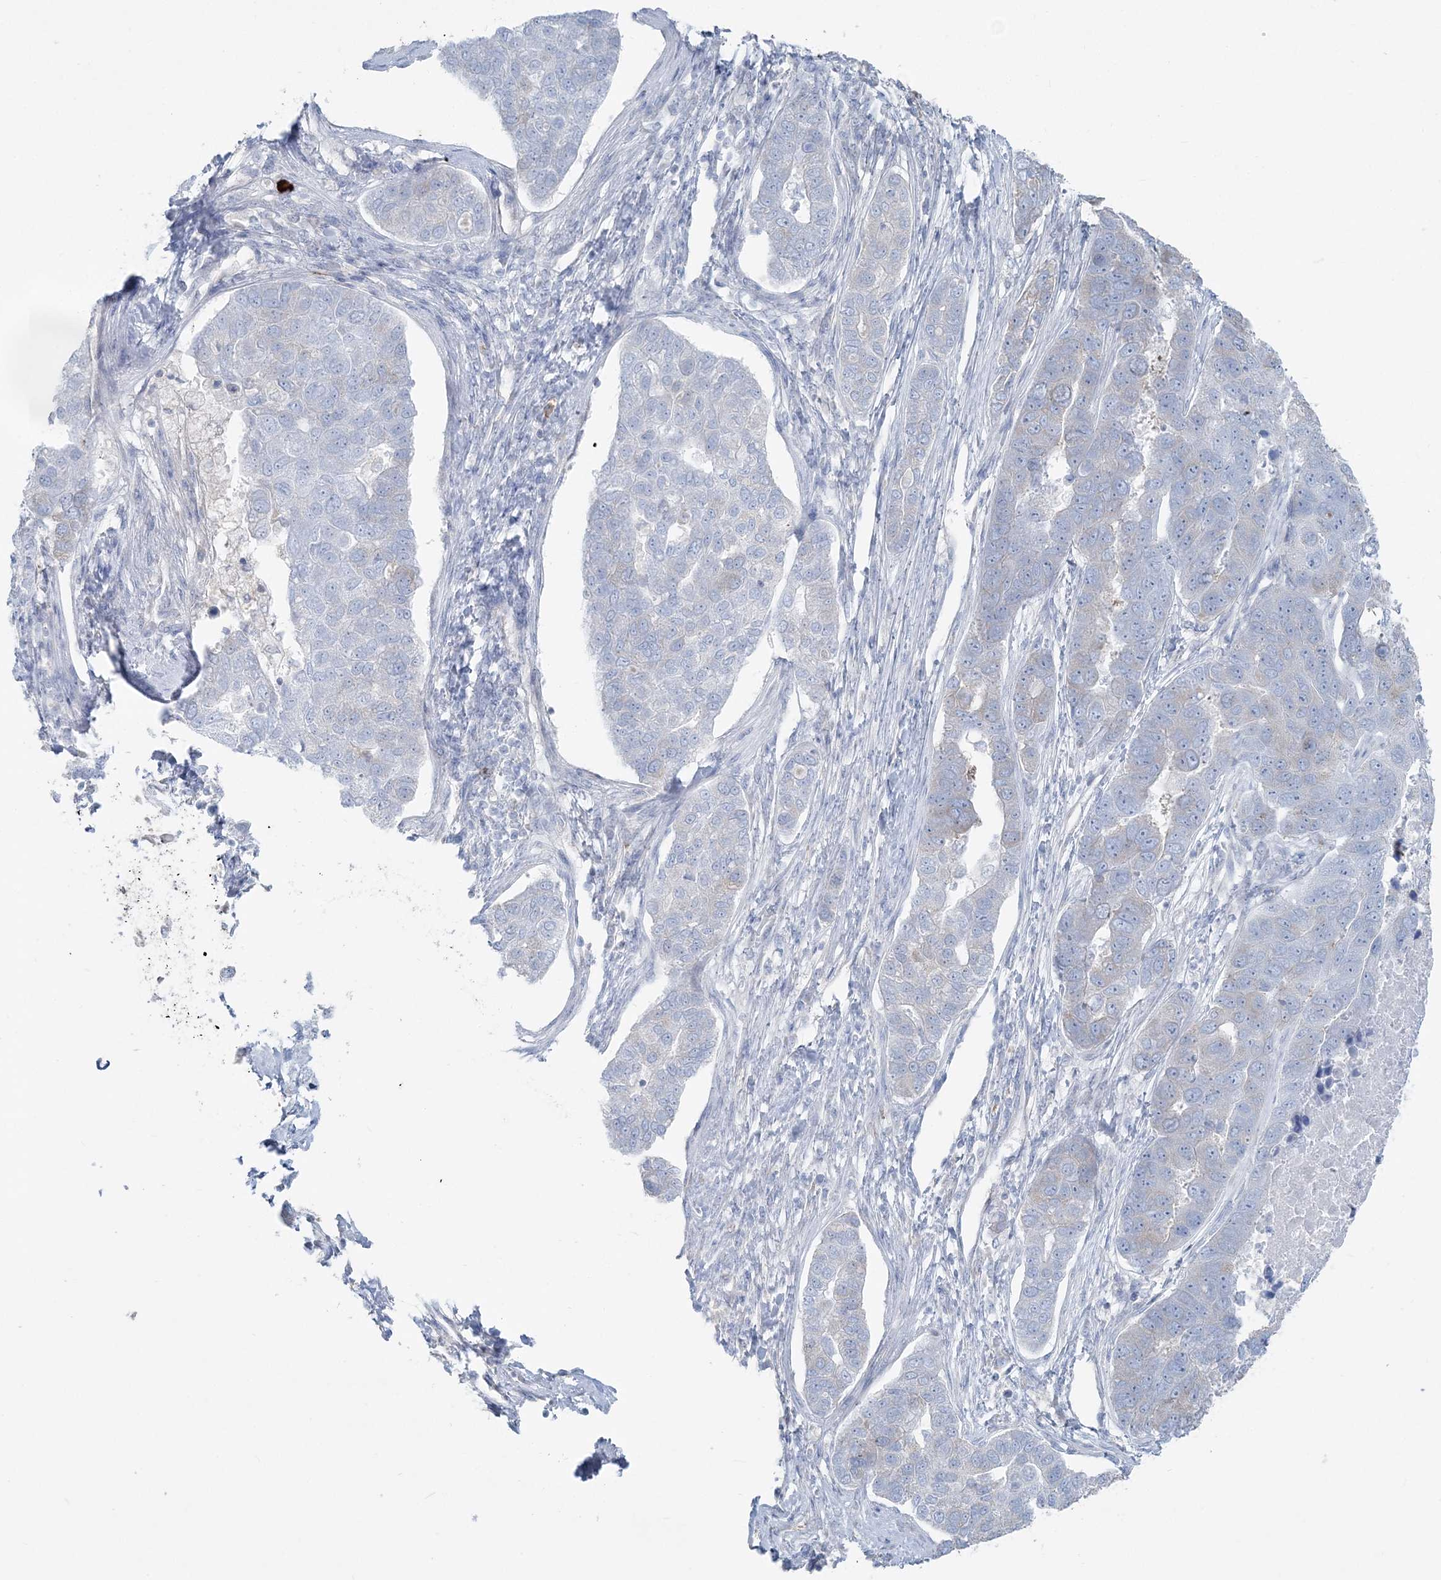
{"staining": {"intensity": "negative", "quantity": "none", "location": "none"}, "tissue": "pancreatic cancer", "cell_type": "Tumor cells", "image_type": "cancer", "snomed": [{"axis": "morphology", "description": "Adenocarcinoma, NOS"}, {"axis": "topography", "description": "Pancreas"}], "caption": "Immunohistochemical staining of human pancreatic cancer (adenocarcinoma) displays no significant expression in tumor cells.", "gene": "CCNJ", "patient": {"sex": "female", "age": 61}}